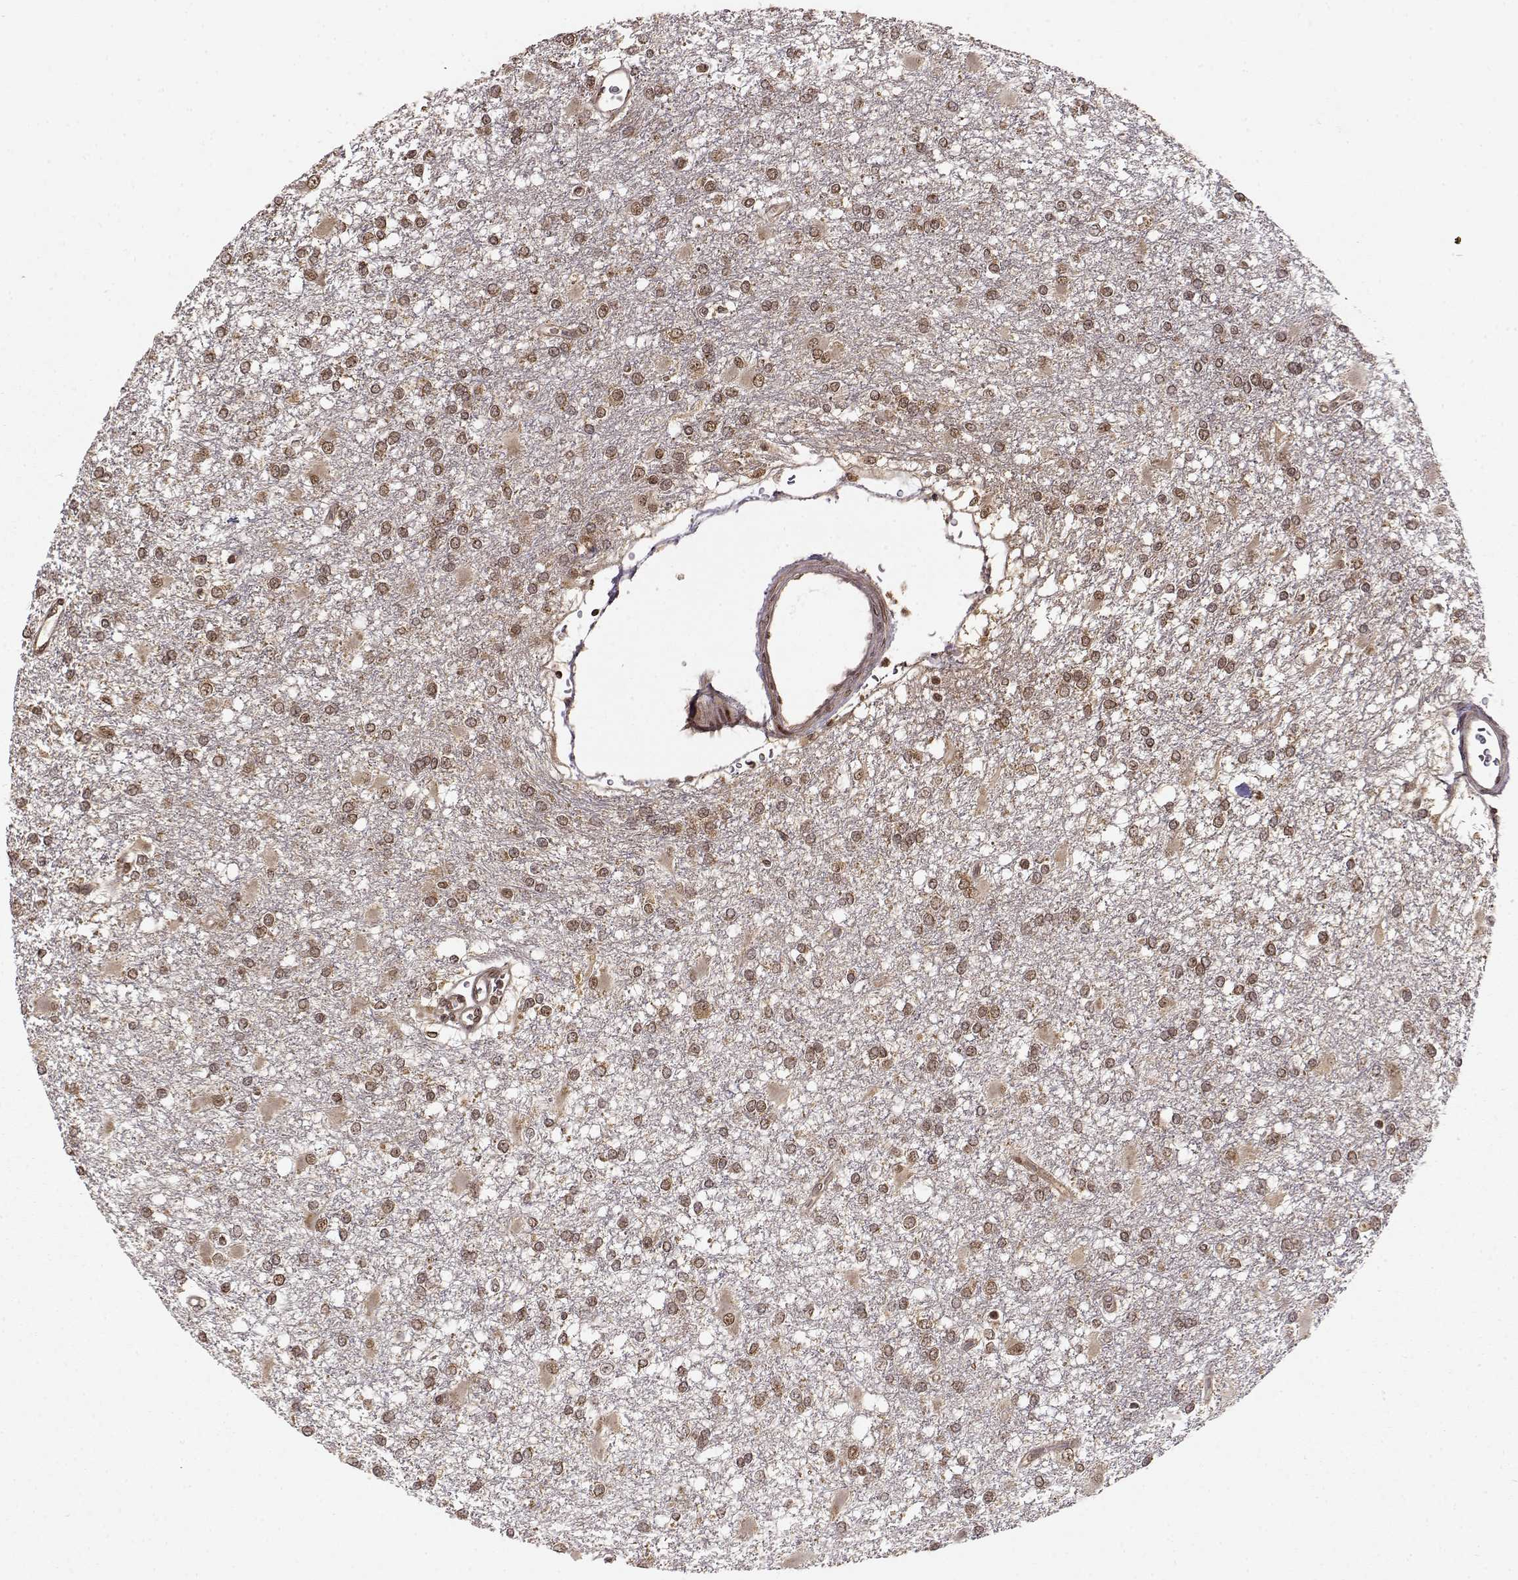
{"staining": {"intensity": "moderate", "quantity": ">75%", "location": "cytoplasmic/membranous,nuclear"}, "tissue": "glioma", "cell_type": "Tumor cells", "image_type": "cancer", "snomed": [{"axis": "morphology", "description": "Glioma, malignant, High grade"}, {"axis": "topography", "description": "Cerebral cortex"}], "caption": "Malignant glioma (high-grade) was stained to show a protein in brown. There is medium levels of moderate cytoplasmic/membranous and nuclear positivity in approximately >75% of tumor cells.", "gene": "MAEA", "patient": {"sex": "male", "age": 79}}